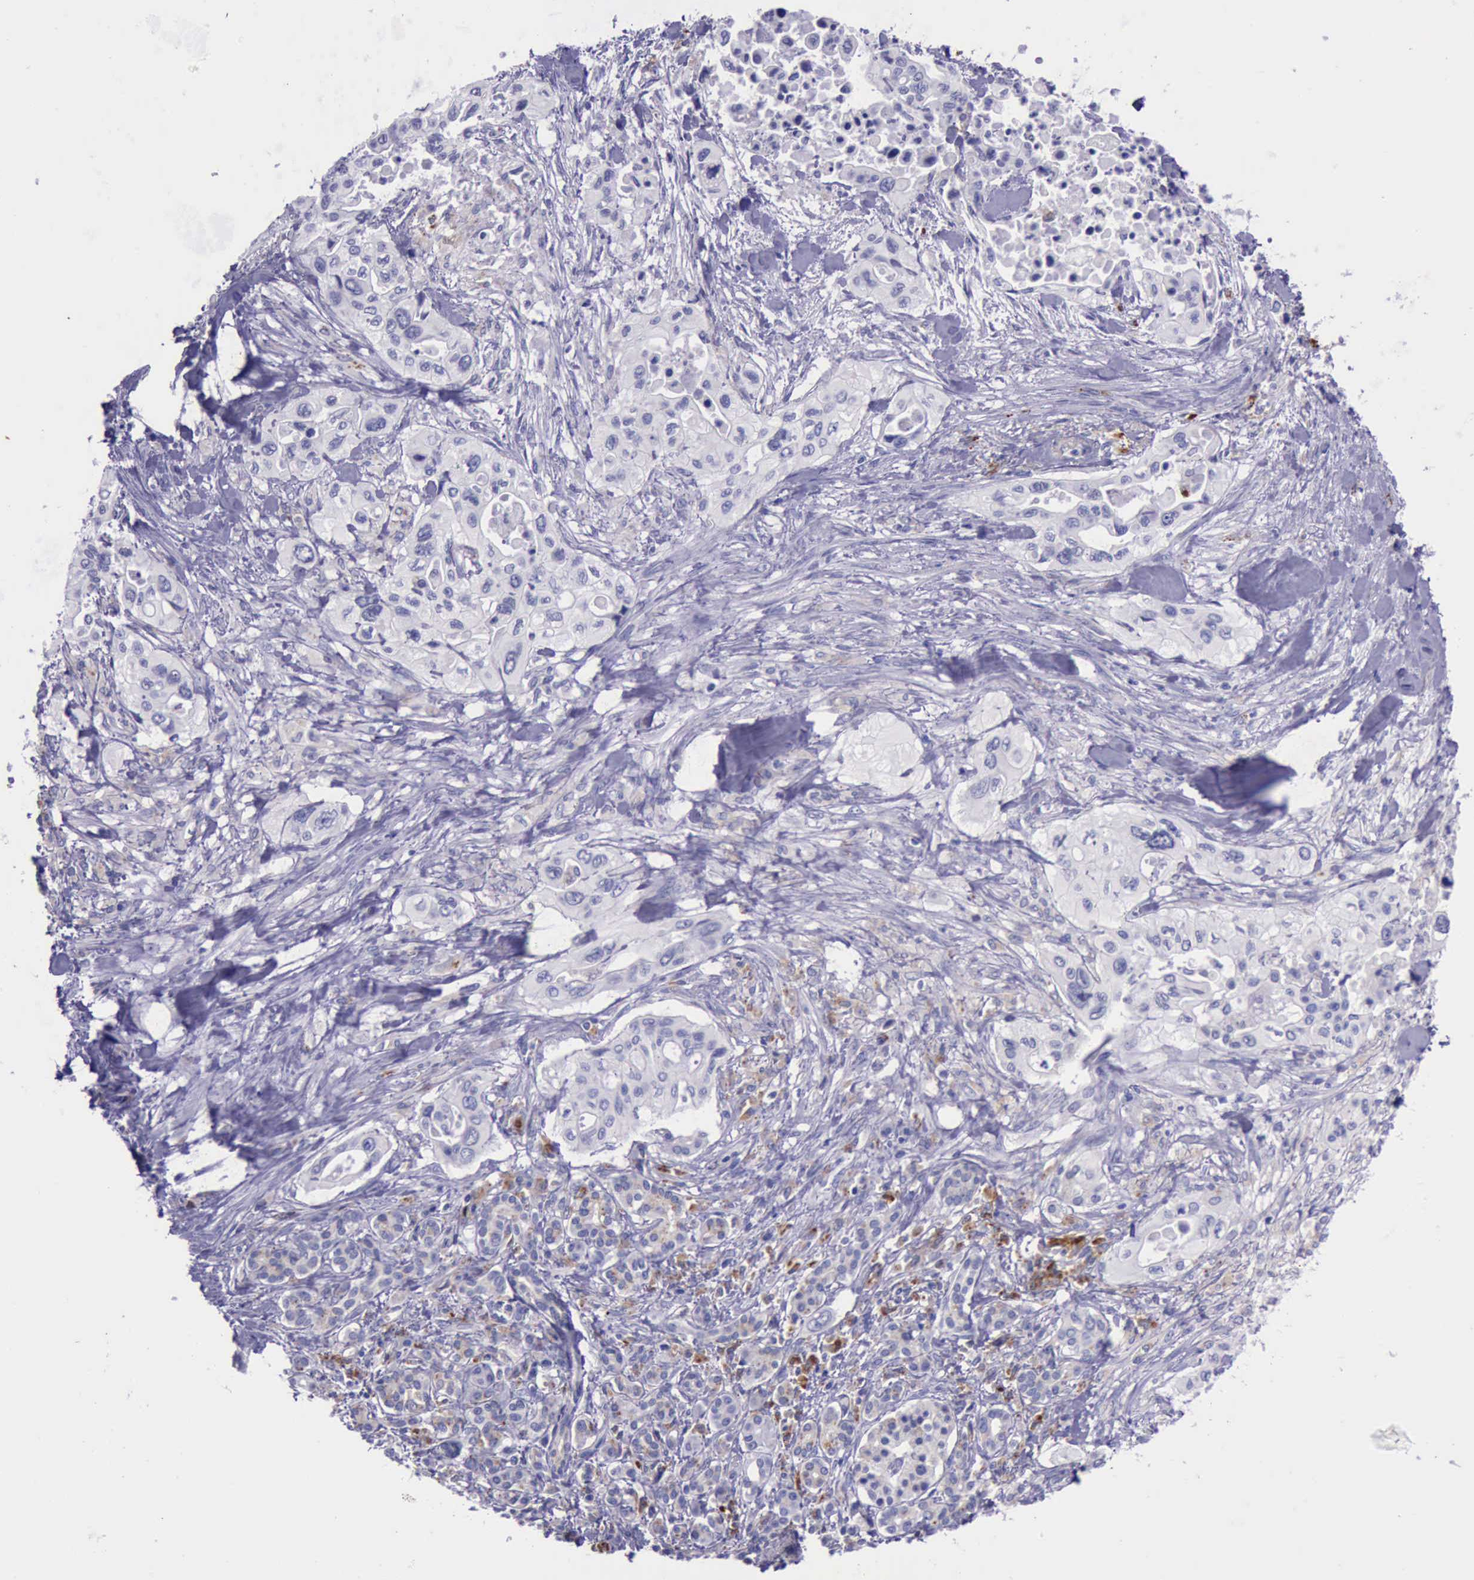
{"staining": {"intensity": "negative", "quantity": "none", "location": "none"}, "tissue": "pancreatic cancer", "cell_type": "Tumor cells", "image_type": "cancer", "snomed": [{"axis": "morphology", "description": "Adenocarcinoma, NOS"}, {"axis": "topography", "description": "Pancreas"}], "caption": "DAB immunohistochemical staining of adenocarcinoma (pancreatic) demonstrates no significant expression in tumor cells. The staining is performed using DAB brown chromogen with nuclei counter-stained in using hematoxylin.", "gene": "GLA", "patient": {"sex": "male", "age": 77}}